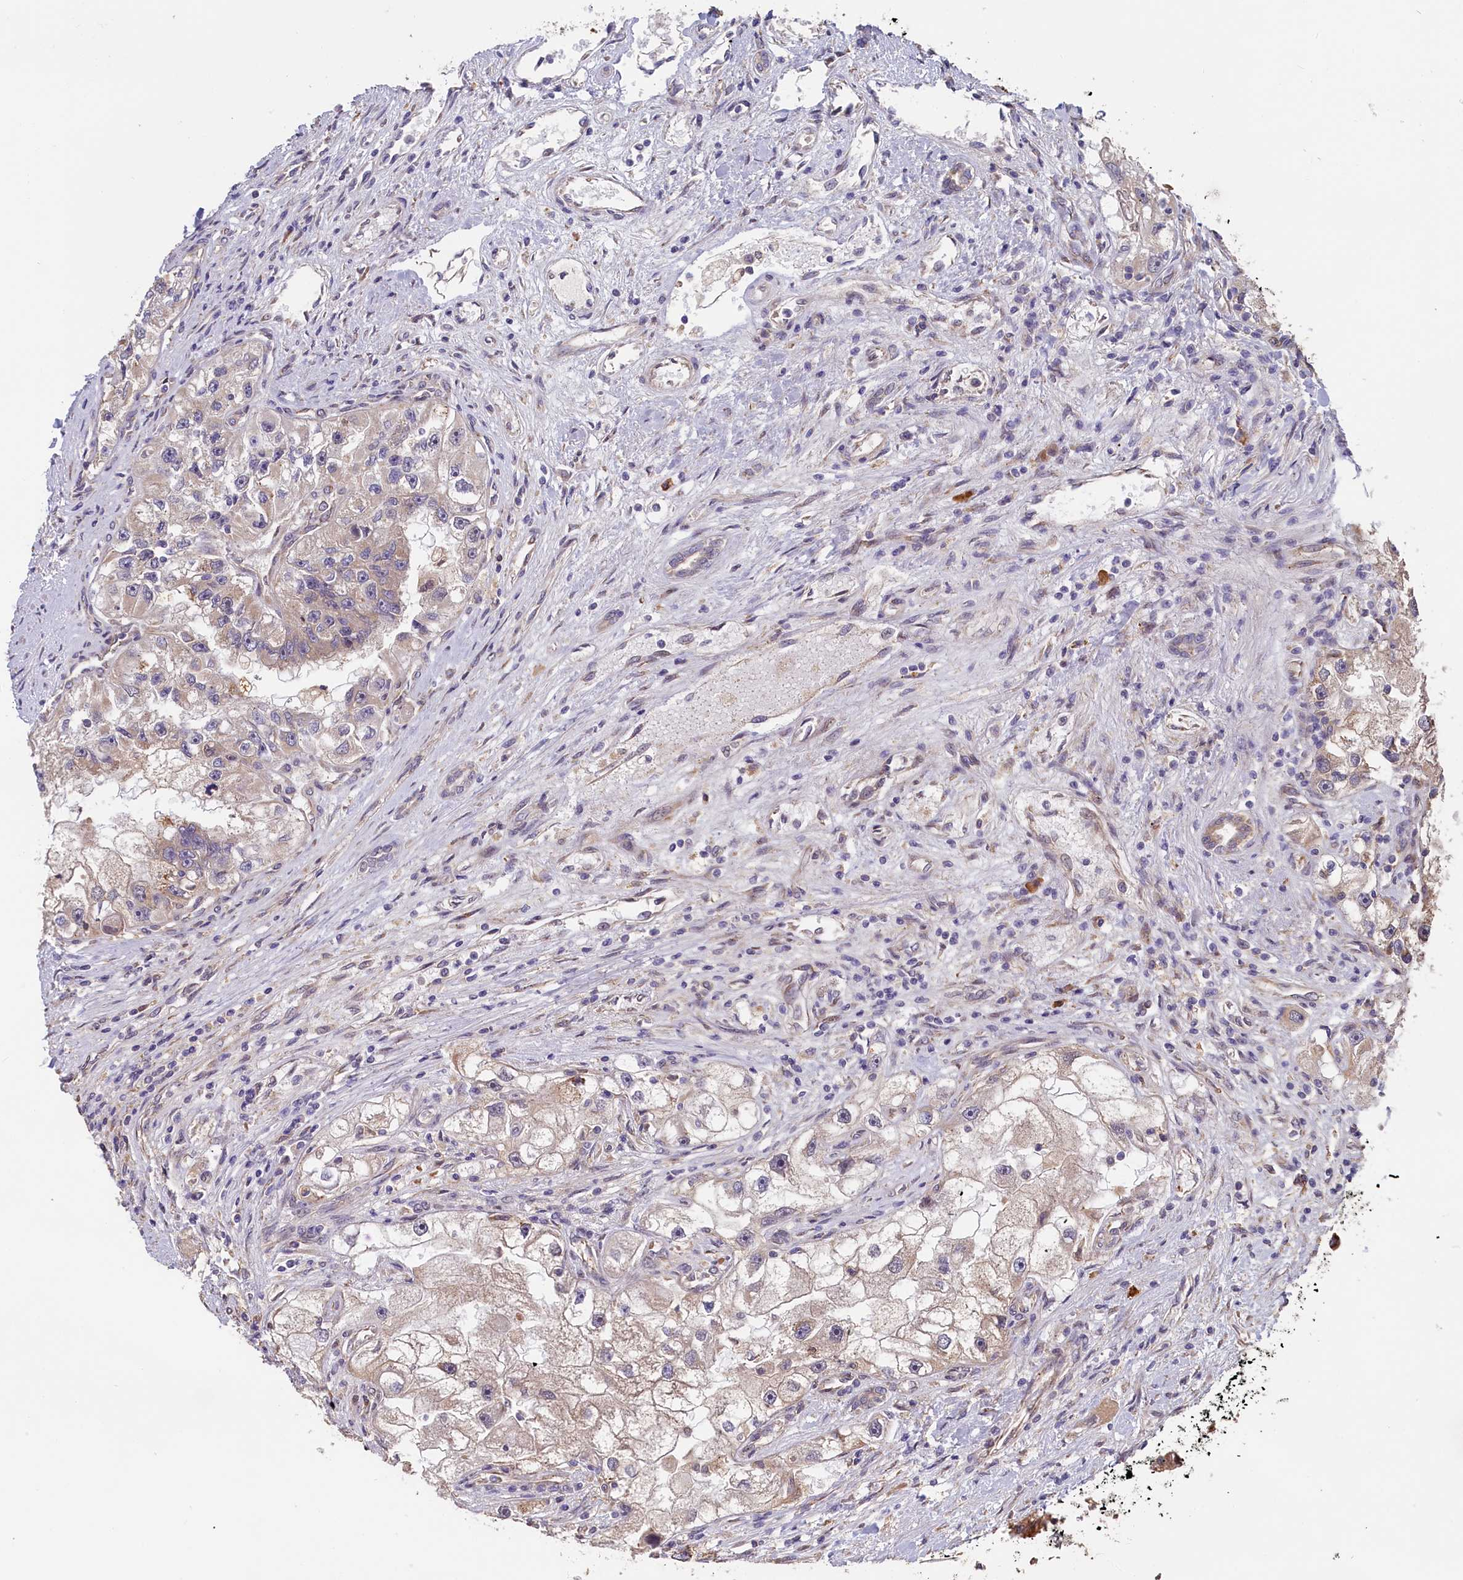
{"staining": {"intensity": "negative", "quantity": "none", "location": "none"}, "tissue": "renal cancer", "cell_type": "Tumor cells", "image_type": "cancer", "snomed": [{"axis": "morphology", "description": "Adenocarcinoma, NOS"}, {"axis": "topography", "description": "Kidney"}], "caption": "This is an immunohistochemistry histopathology image of human renal adenocarcinoma. There is no staining in tumor cells.", "gene": "CEP44", "patient": {"sex": "male", "age": 63}}